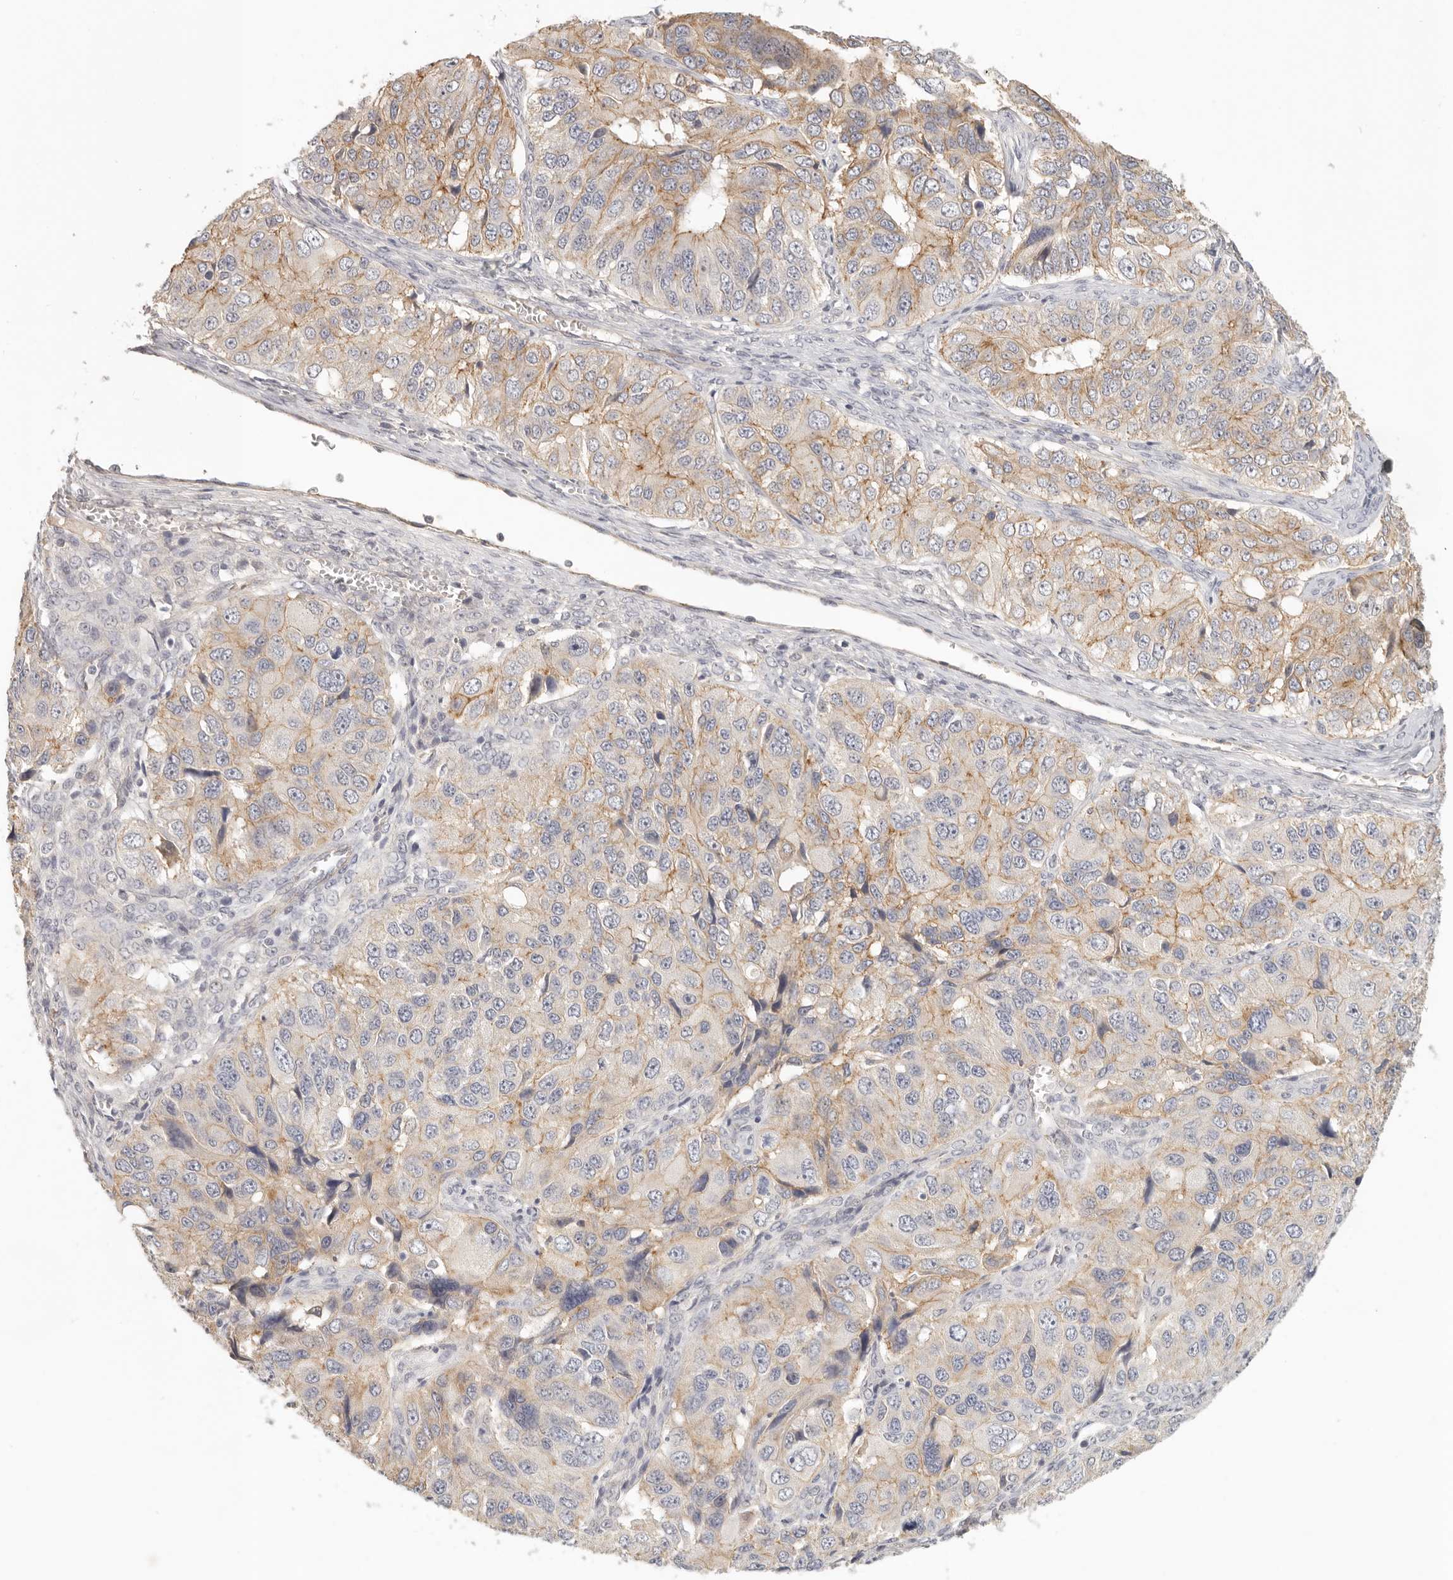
{"staining": {"intensity": "moderate", "quantity": "25%-75%", "location": "cytoplasmic/membranous"}, "tissue": "ovarian cancer", "cell_type": "Tumor cells", "image_type": "cancer", "snomed": [{"axis": "morphology", "description": "Carcinoma, endometroid"}, {"axis": "topography", "description": "Ovary"}], "caption": "High-magnification brightfield microscopy of endometroid carcinoma (ovarian) stained with DAB (brown) and counterstained with hematoxylin (blue). tumor cells exhibit moderate cytoplasmic/membranous positivity is seen in approximately25%-75% of cells. Immunohistochemistry (ihc) stains the protein of interest in brown and the nuclei are stained blue.", "gene": "ANXA9", "patient": {"sex": "female", "age": 51}}